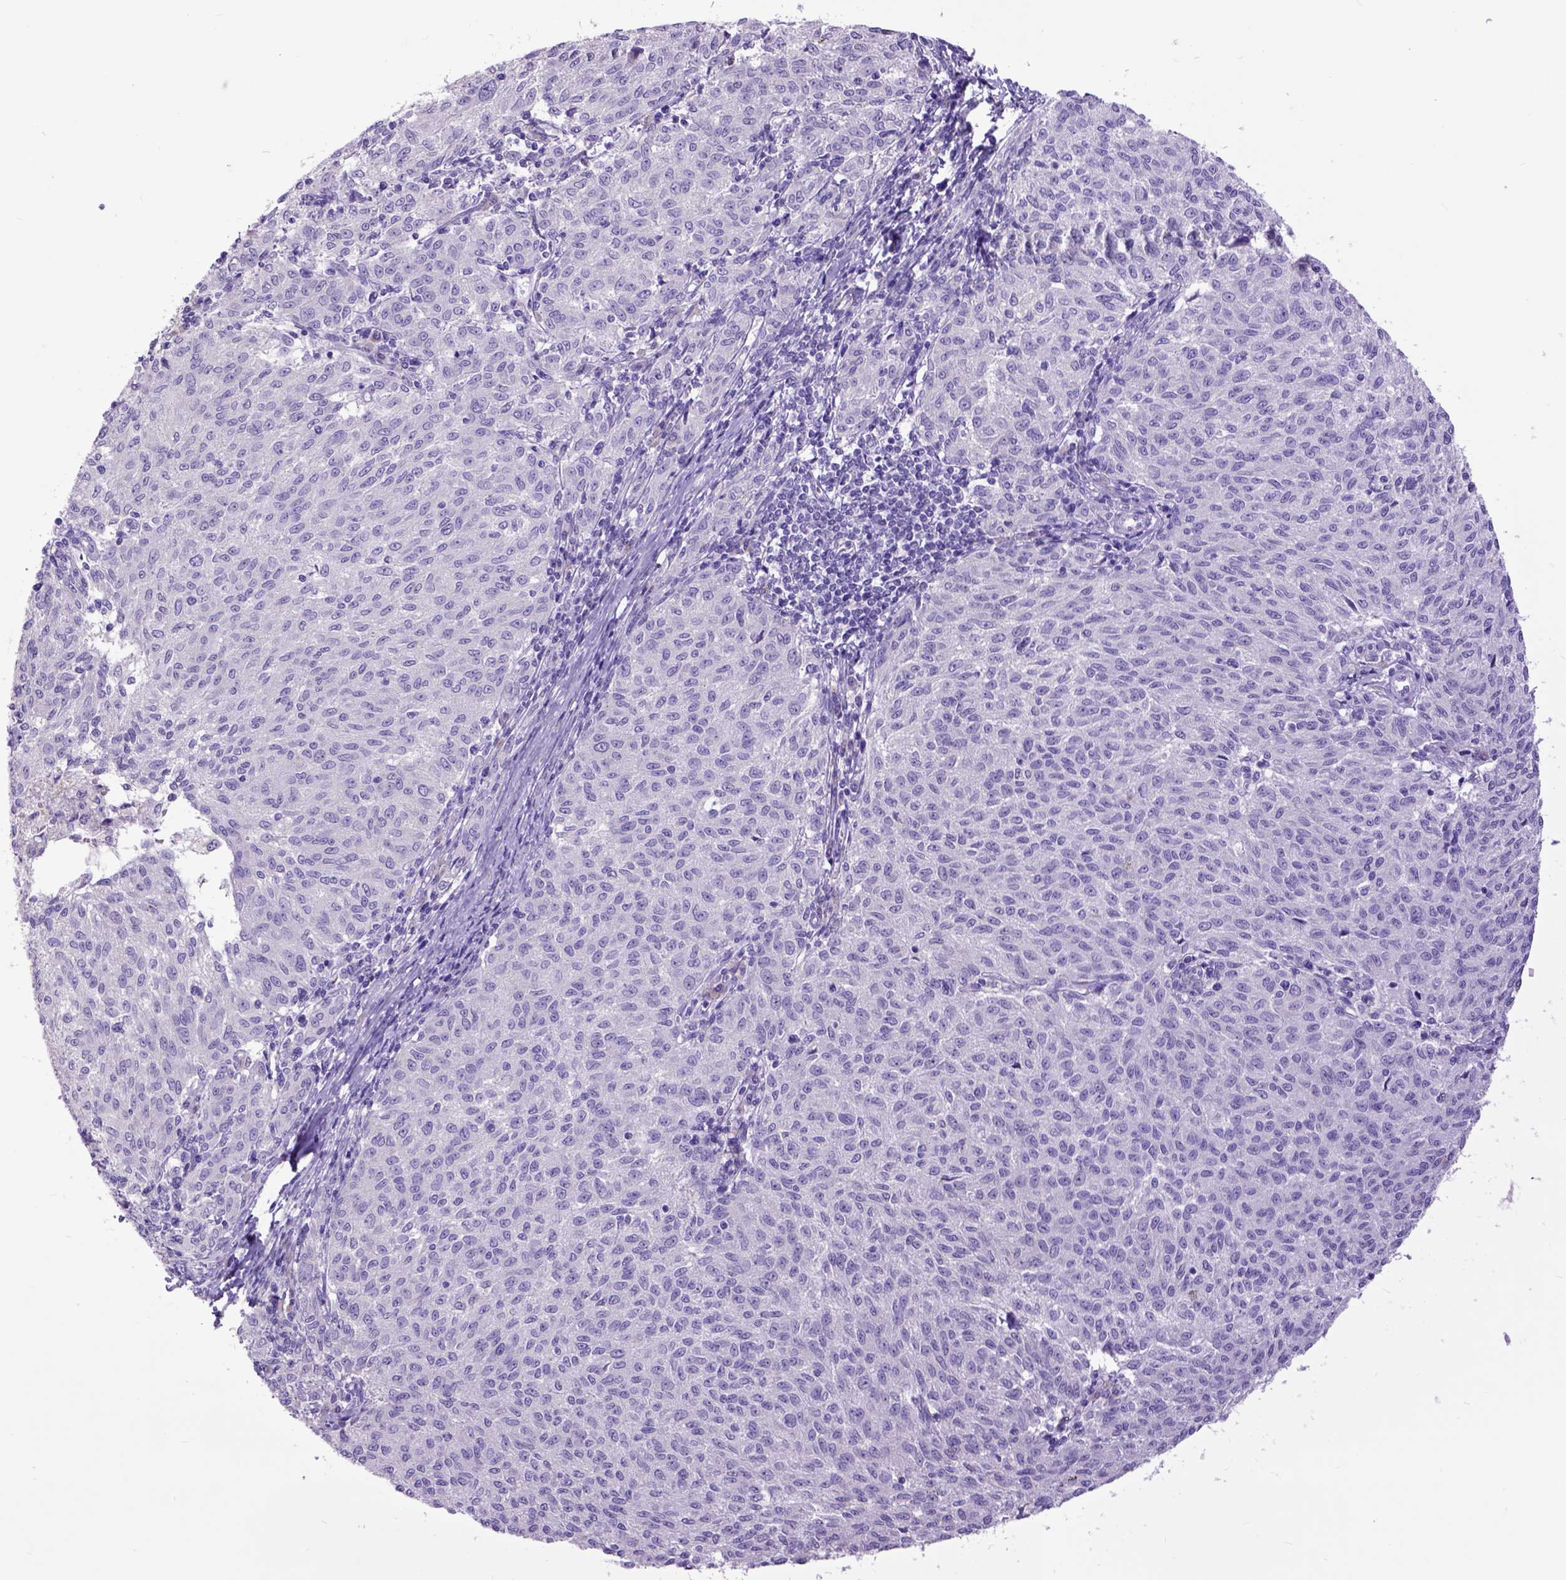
{"staining": {"intensity": "negative", "quantity": "none", "location": "none"}, "tissue": "melanoma", "cell_type": "Tumor cells", "image_type": "cancer", "snomed": [{"axis": "morphology", "description": "Malignant melanoma, NOS"}, {"axis": "topography", "description": "Skin"}], "caption": "Tumor cells show no significant protein staining in melanoma. (DAB IHC, high magnification).", "gene": "RAB25", "patient": {"sex": "female", "age": 72}}